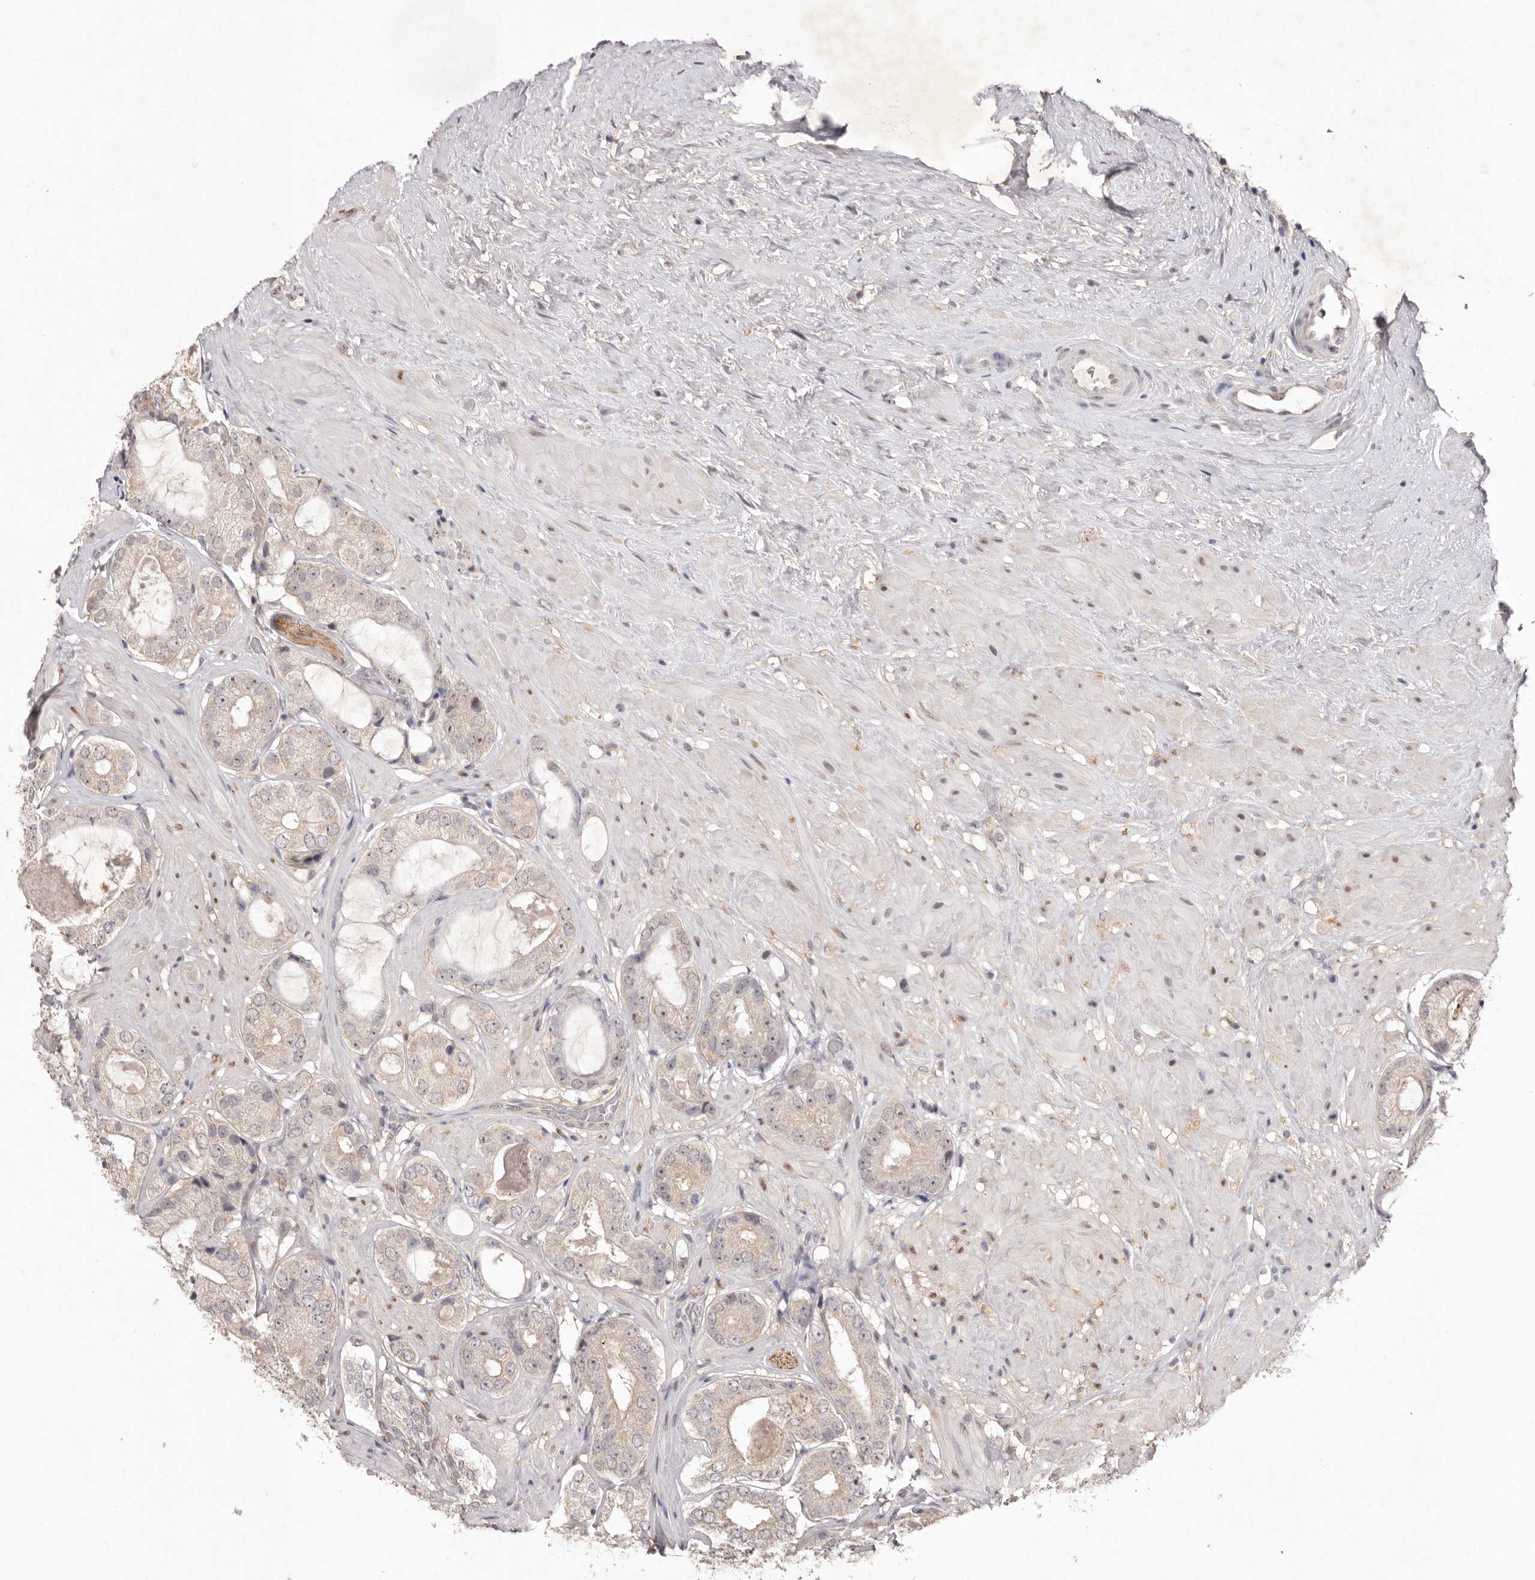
{"staining": {"intensity": "weak", "quantity": "<25%", "location": "cytoplasmic/membranous,nuclear"}, "tissue": "prostate cancer", "cell_type": "Tumor cells", "image_type": "cancer", "snomed": [{"axis": "morphology", "description": "Adenocarcinoma, High grade"}, {"axis": "topography", "description": "Prostate"}], "caption": "This is an immunohistochemistry (IHC) micrograph of high-grade adenocarcinoma (prostate). There is no staining in tumor cells.", "gene": "TADA1", "patient": {"sex": "male", "age": 59}}